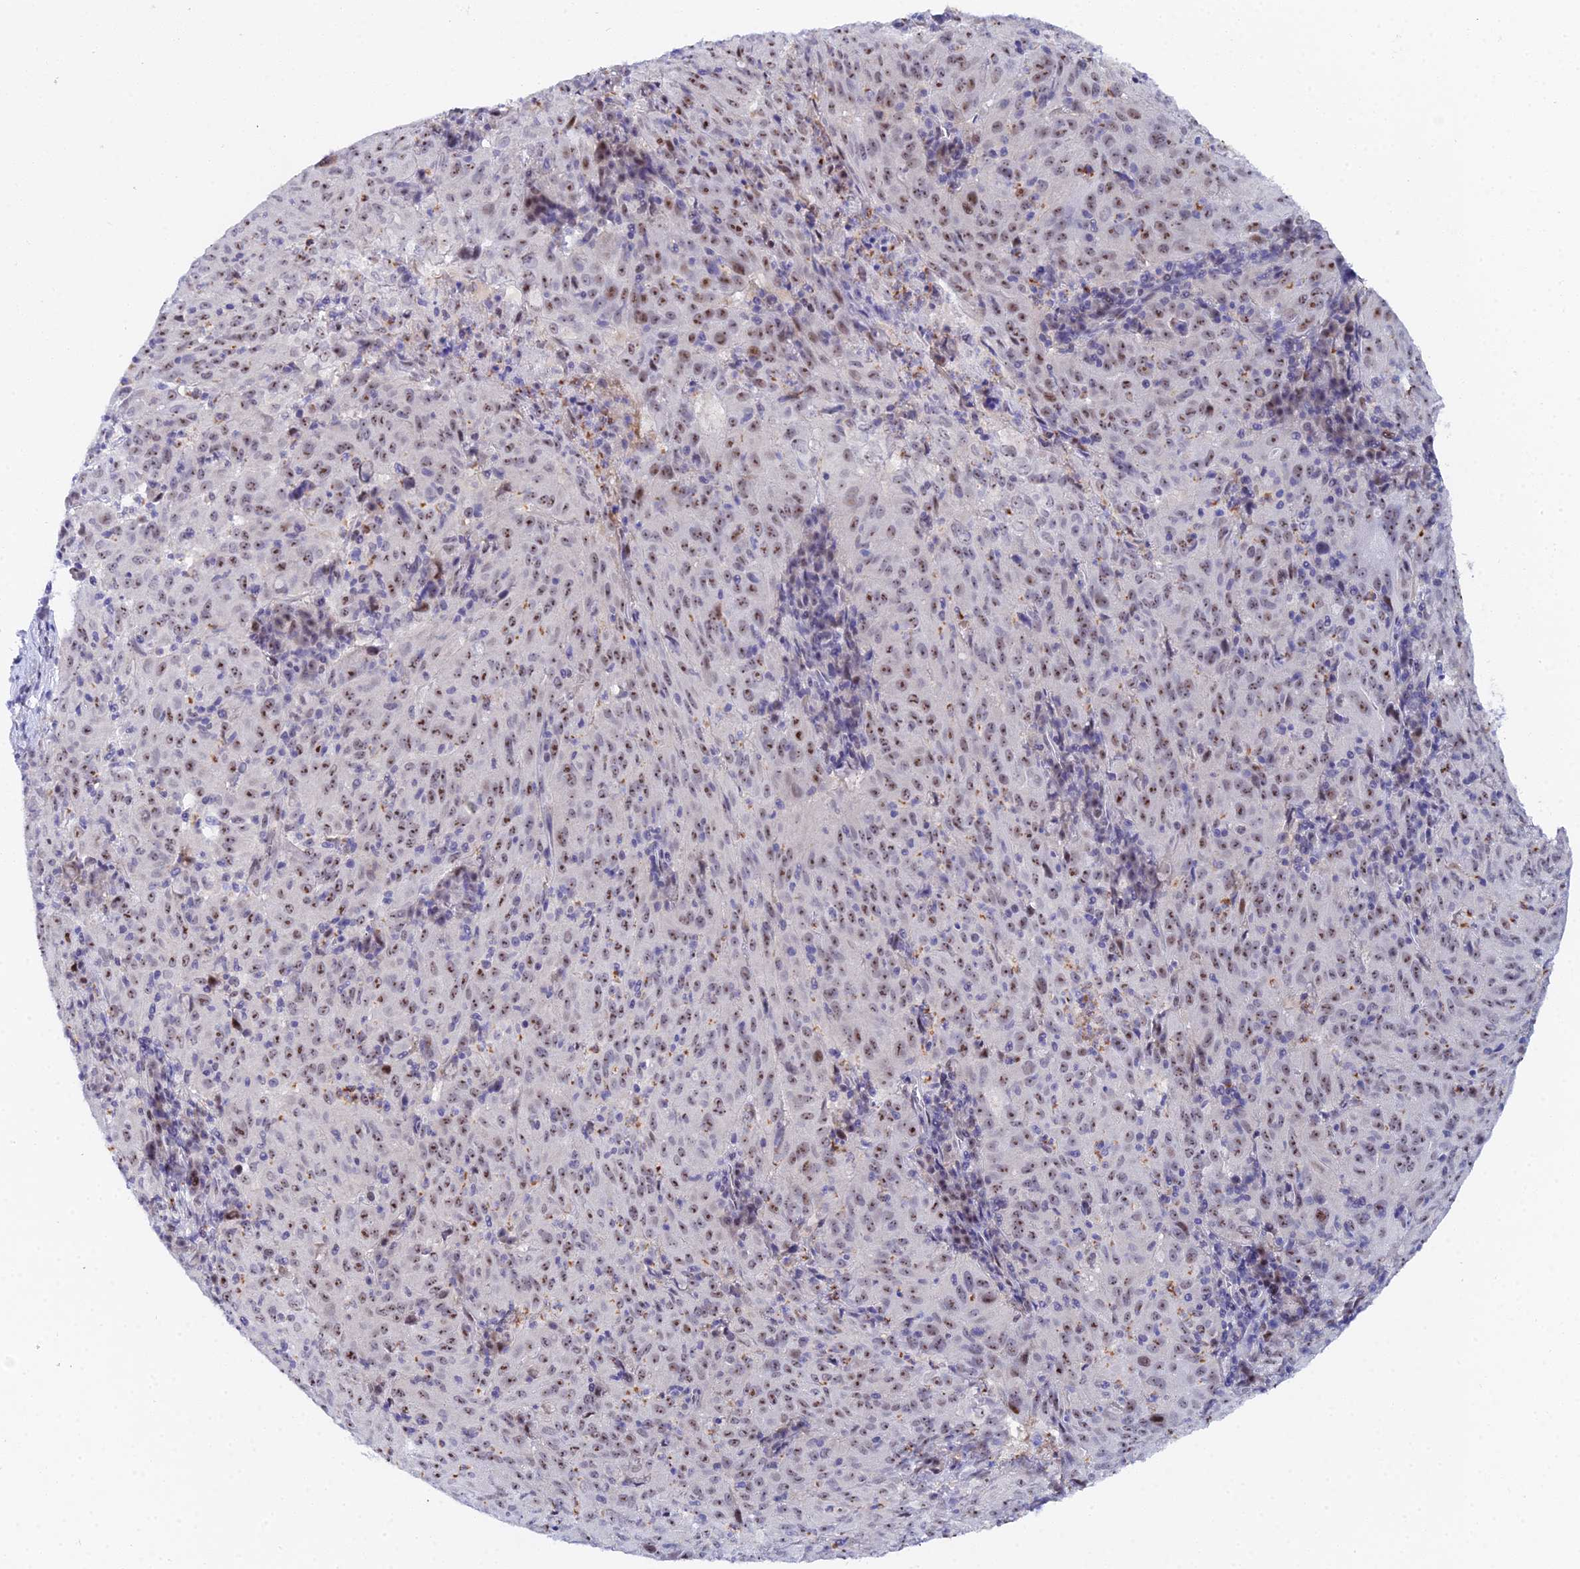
{"staining": {"intensity": "moderate", "quantity": ">75%", "location": "nuclear"}, "tissue": "pancreatic cancer", "cell_type": "Tumor cells", "image_type": "cancer", "snomed": [{"axis": "morphology", "description": "Adenocarcinoma, NOS"}, {"axis": "topography", "description": "Pancreas"}], "caption": "Pancreatic cancer (adenocarcinoma) stained with a brown dye shows moderate nuclear positive expression in approximately >75% of tumor cells.", "gene": "TIFA", "patient": {"sex": "male", "age": 63}}